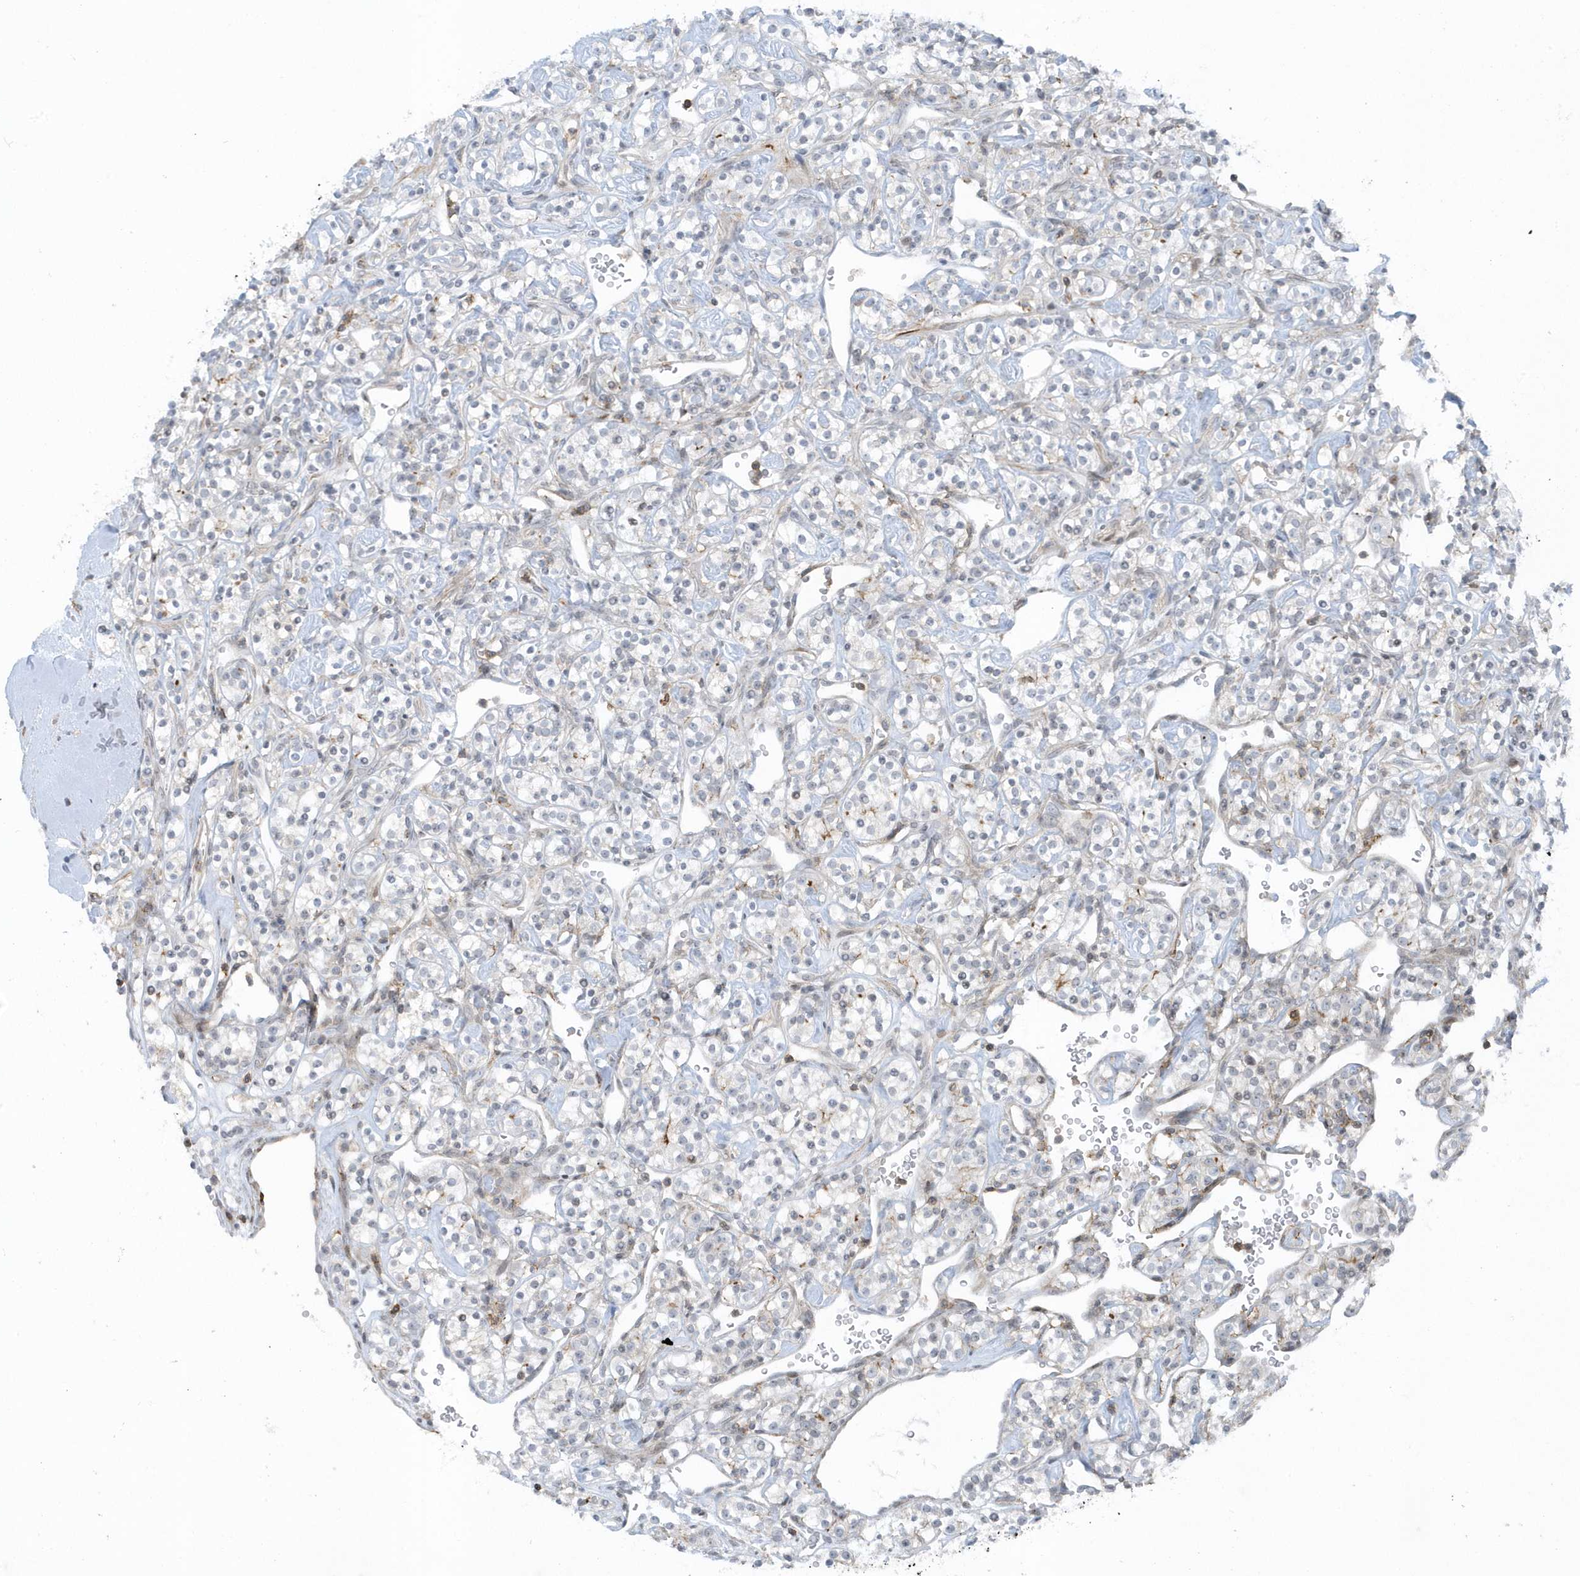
{"staining": {"intensity": "negative", "quantity": "none", "location": "none"}, "tissue": "renal cancer", "cell_type": "Tumor cells", "image_type": "cancer", "snomed": [{"axis": "morphology", "description": "Adenocarcinoma, NOS"}, {"axis": "topography", "description": "Kidney"}], "caption": "High power microscopy image of an immunohistochemistry (IHC) image of renal adenocarcinoma, revealing no significant staining in tumor cells.", "gene": "CACNB2", "patient": {"sex": "male", "age": 77}}